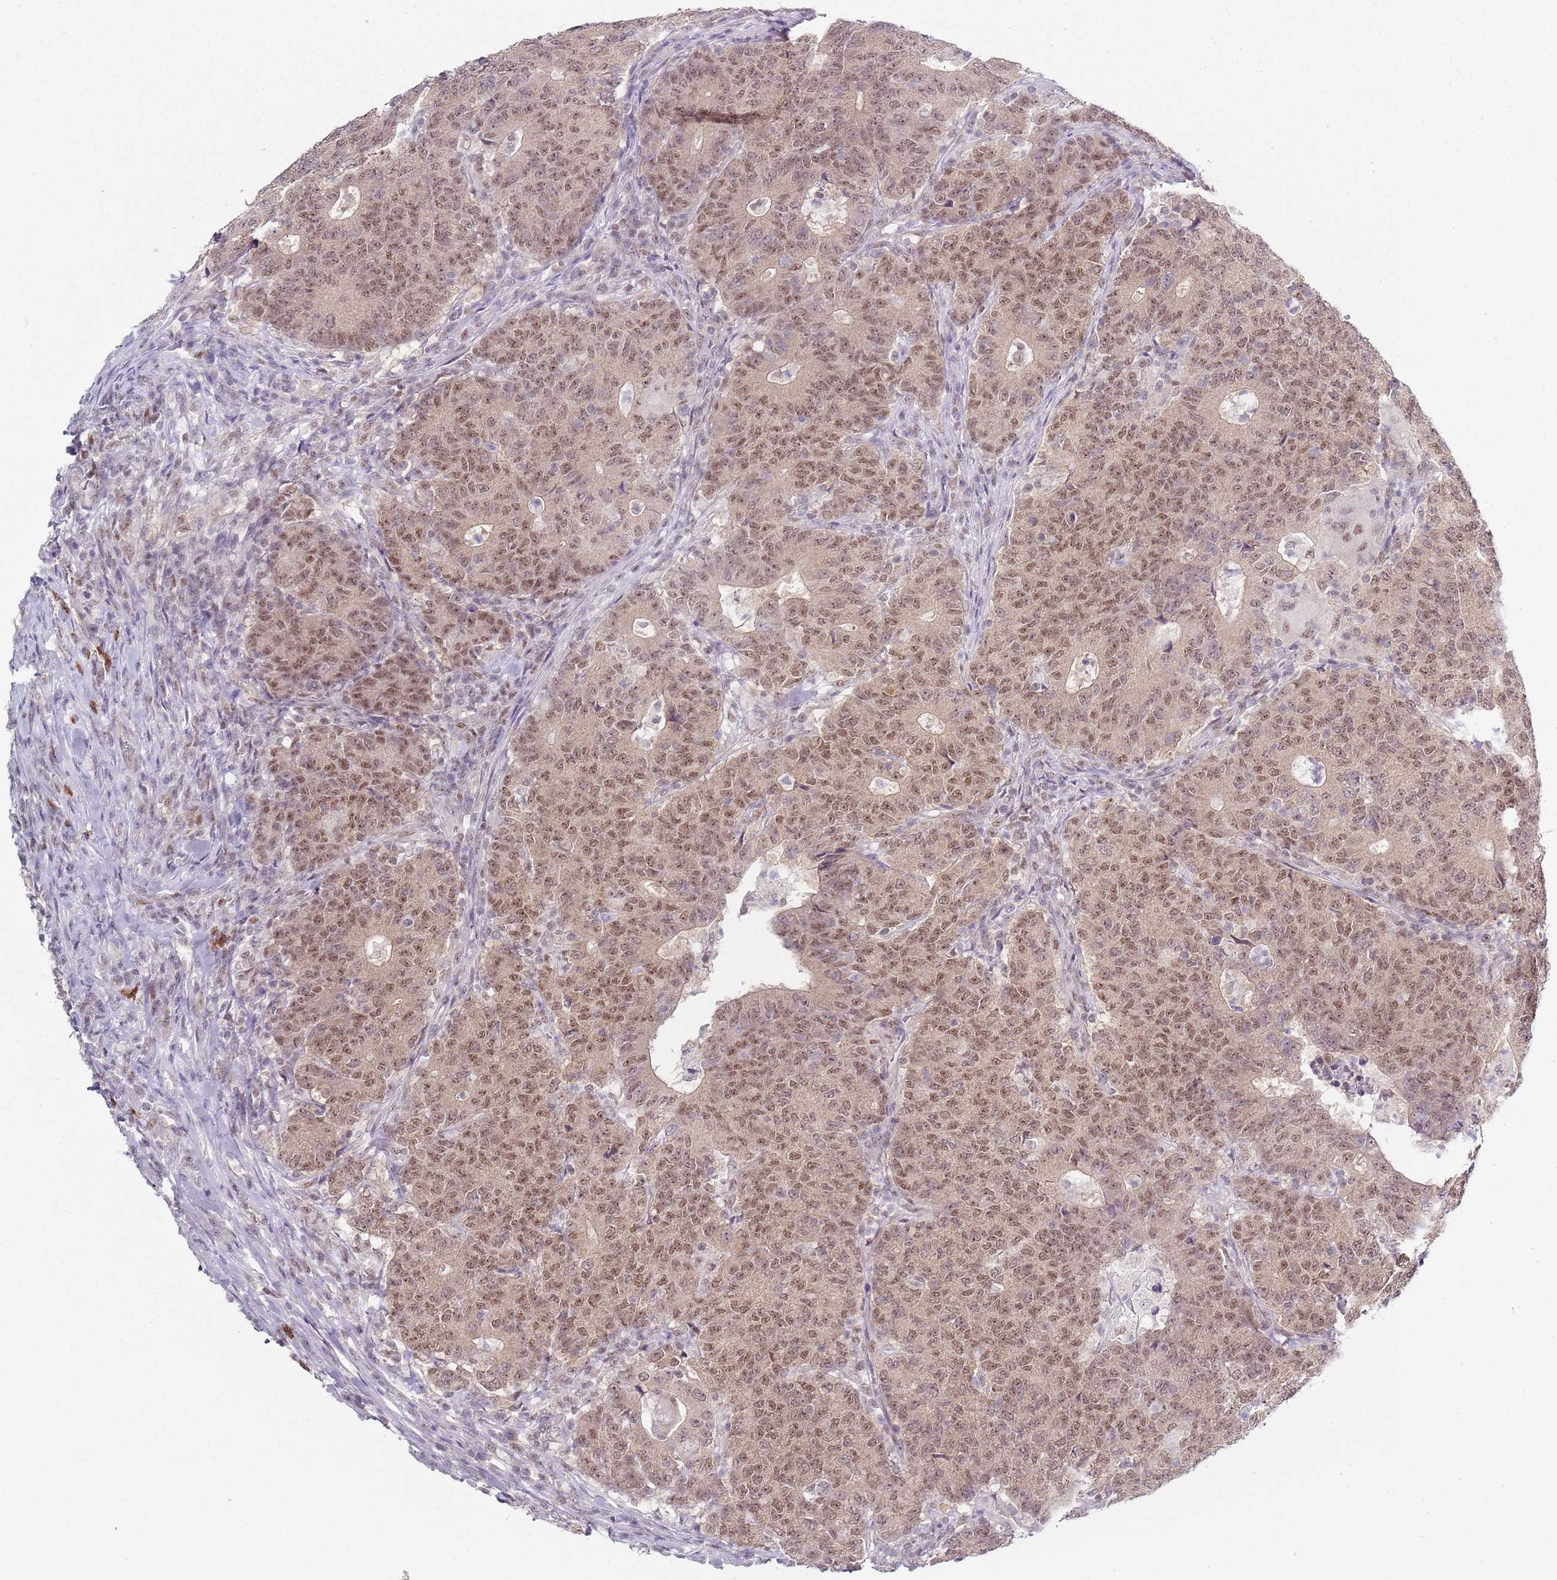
{"staining": {"intensity": "moderate", "quantity": ">75%", "location": "nuclear"}, "tissue": "colorectal cancer", "cell_type": "Tumor cells", "image_type": "cancer", "snomed": [{"axis": "morphology", "description": "Adenocarcinoma, NOS"}, {"axis": "topography", "description": "Colon"}], "caption": "DAB (3,3'-diaminobenzidine) immunohistochemical staining of human colorectal adenocarcinoma displays moderate nuclear protein positivity in about >75% of tumor cells.", "gene": "SMARCAL1", "patient": {"sex": "female", "age": 75}}